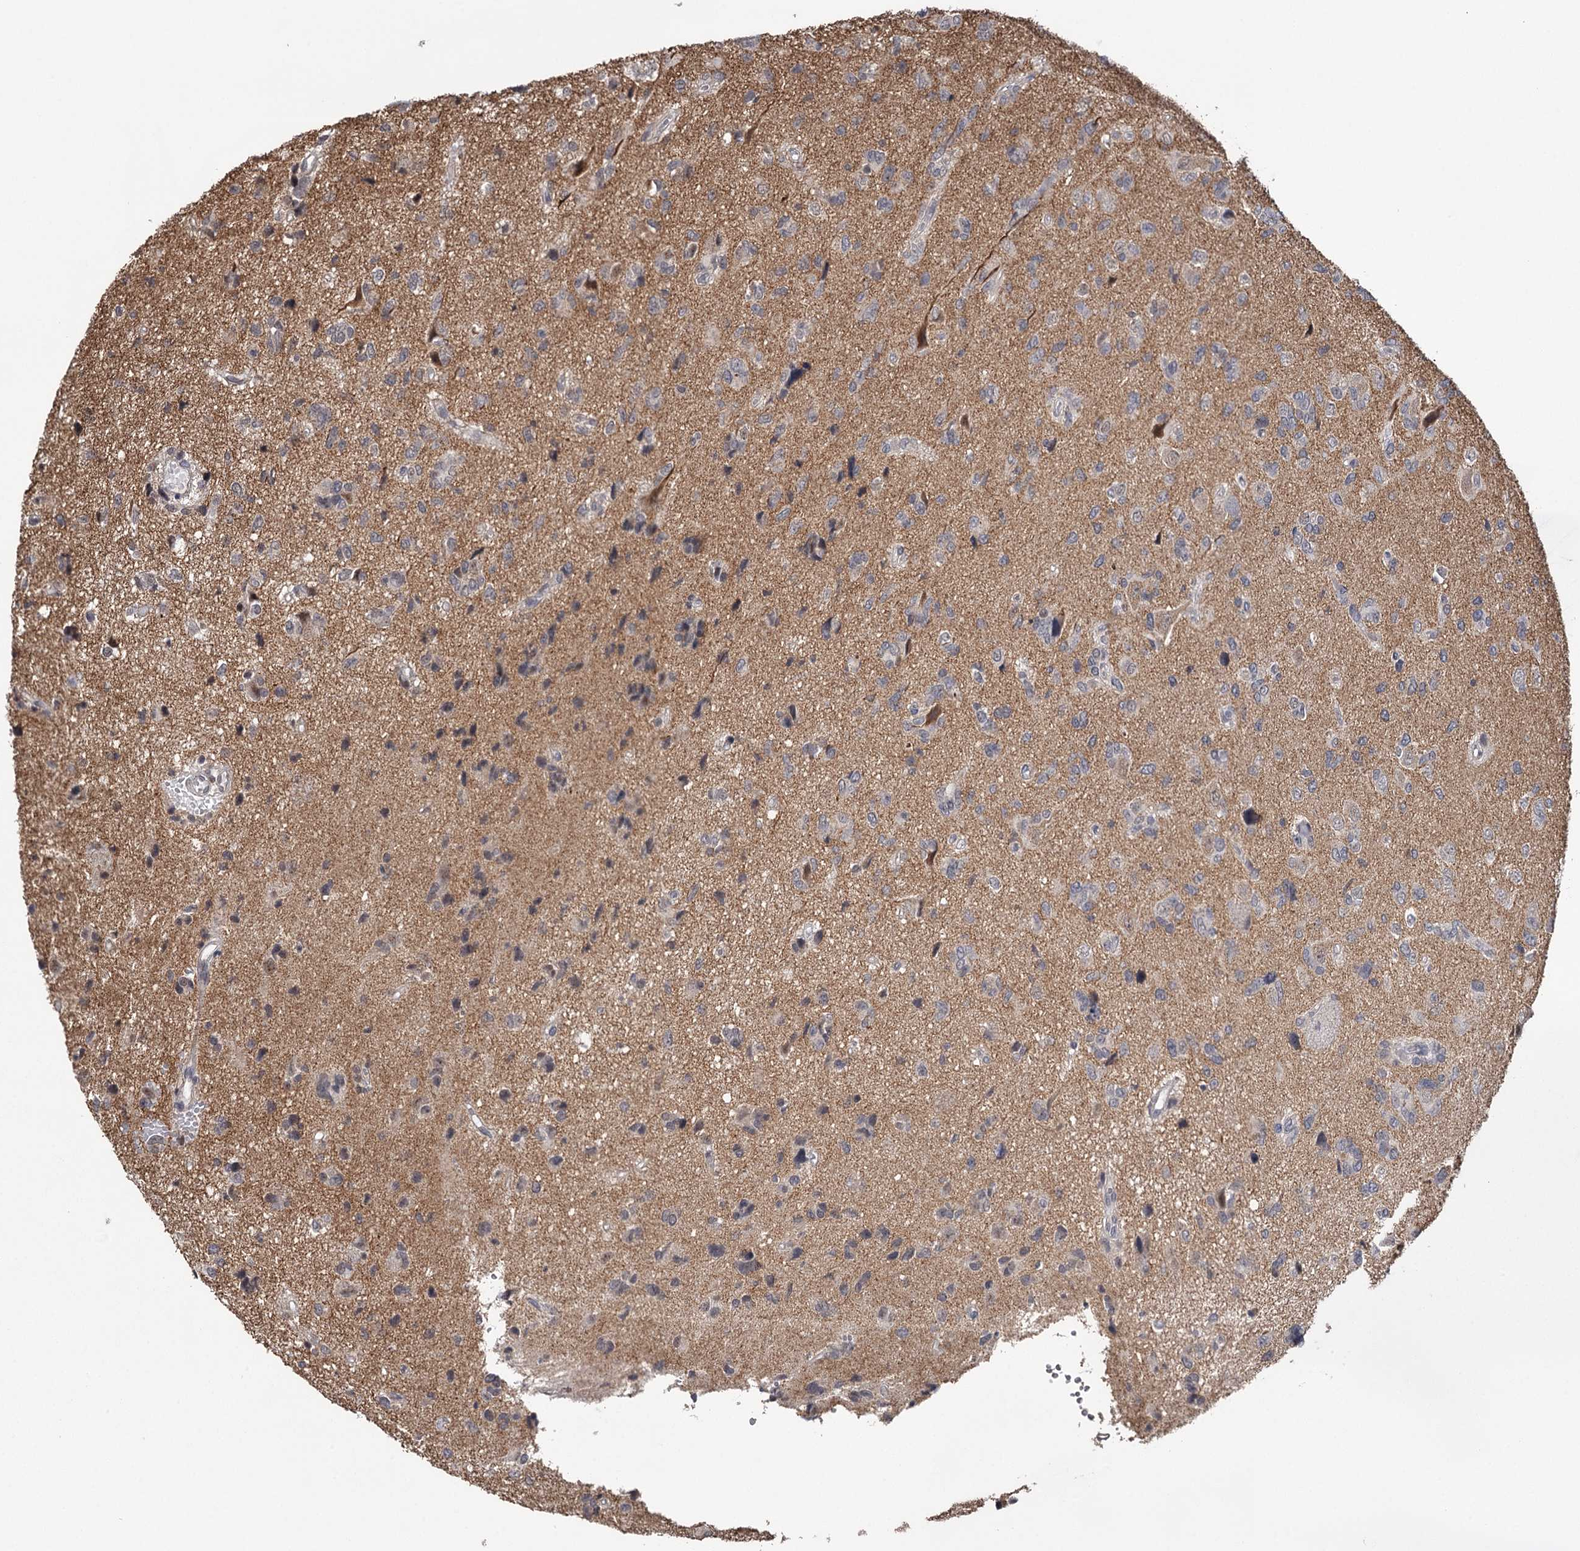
{"staining": {"intensity": "negative", "quantity": "none", "location": "none"}, "tissue": "glioma", "cell_type": "Tumor cells", "image_type": "cancer", "snomed": [{"axis": "morphology", "description": "Glioma, malignant, High grade"}, {"axis": "topography", "description": "Brain"}], "caption": "Tumor cells show no significant protein positivity in malignant high-grade glioma.", "gene": "GTSF1", "patient": {"sex": "female", "age": 59}}